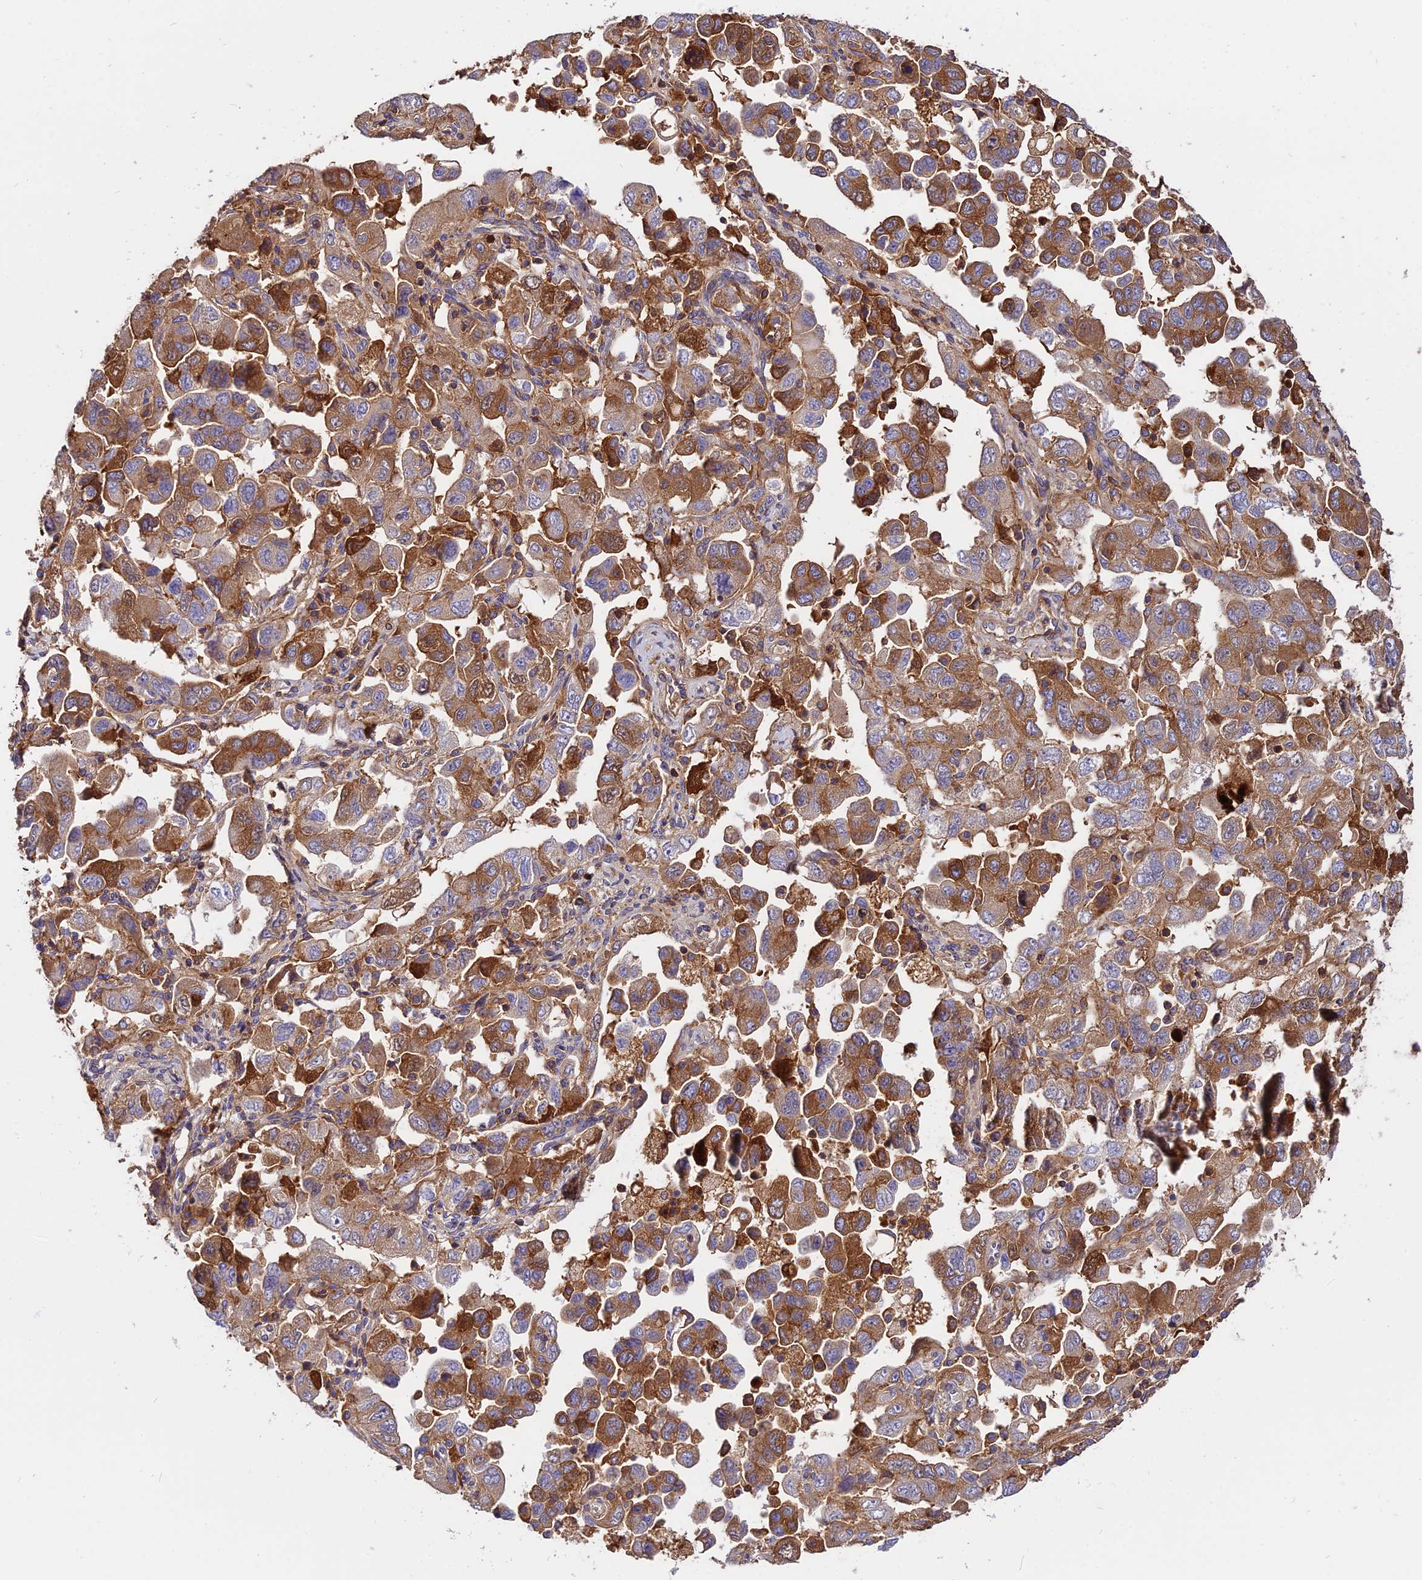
{"staining": {"intensity": "moderate", "quantity": ">75%", "location": "cytoplasmic/membranous"}, "tissue": "ovarian cancer", "cell_type": "Tumor cells", "image_type": "cancer", "snomed": [{"axis": "morphology", "description": "Carcinoma, NOS"}, {"axis": "morphology", "description": "Cystadenocarcinoma, serous, NOS"}, {"axis": "topography", "description": "Ovary"}], "caption": "This is a photomicrograph of immunohistochemistry (IHC) staining of carcinoma (ovarian), which shows moderate positivity in the cytoplasmic/membranous of tumor cells.", "gene": "PYM1", "patient": {"sex": "female", "age": 69}}